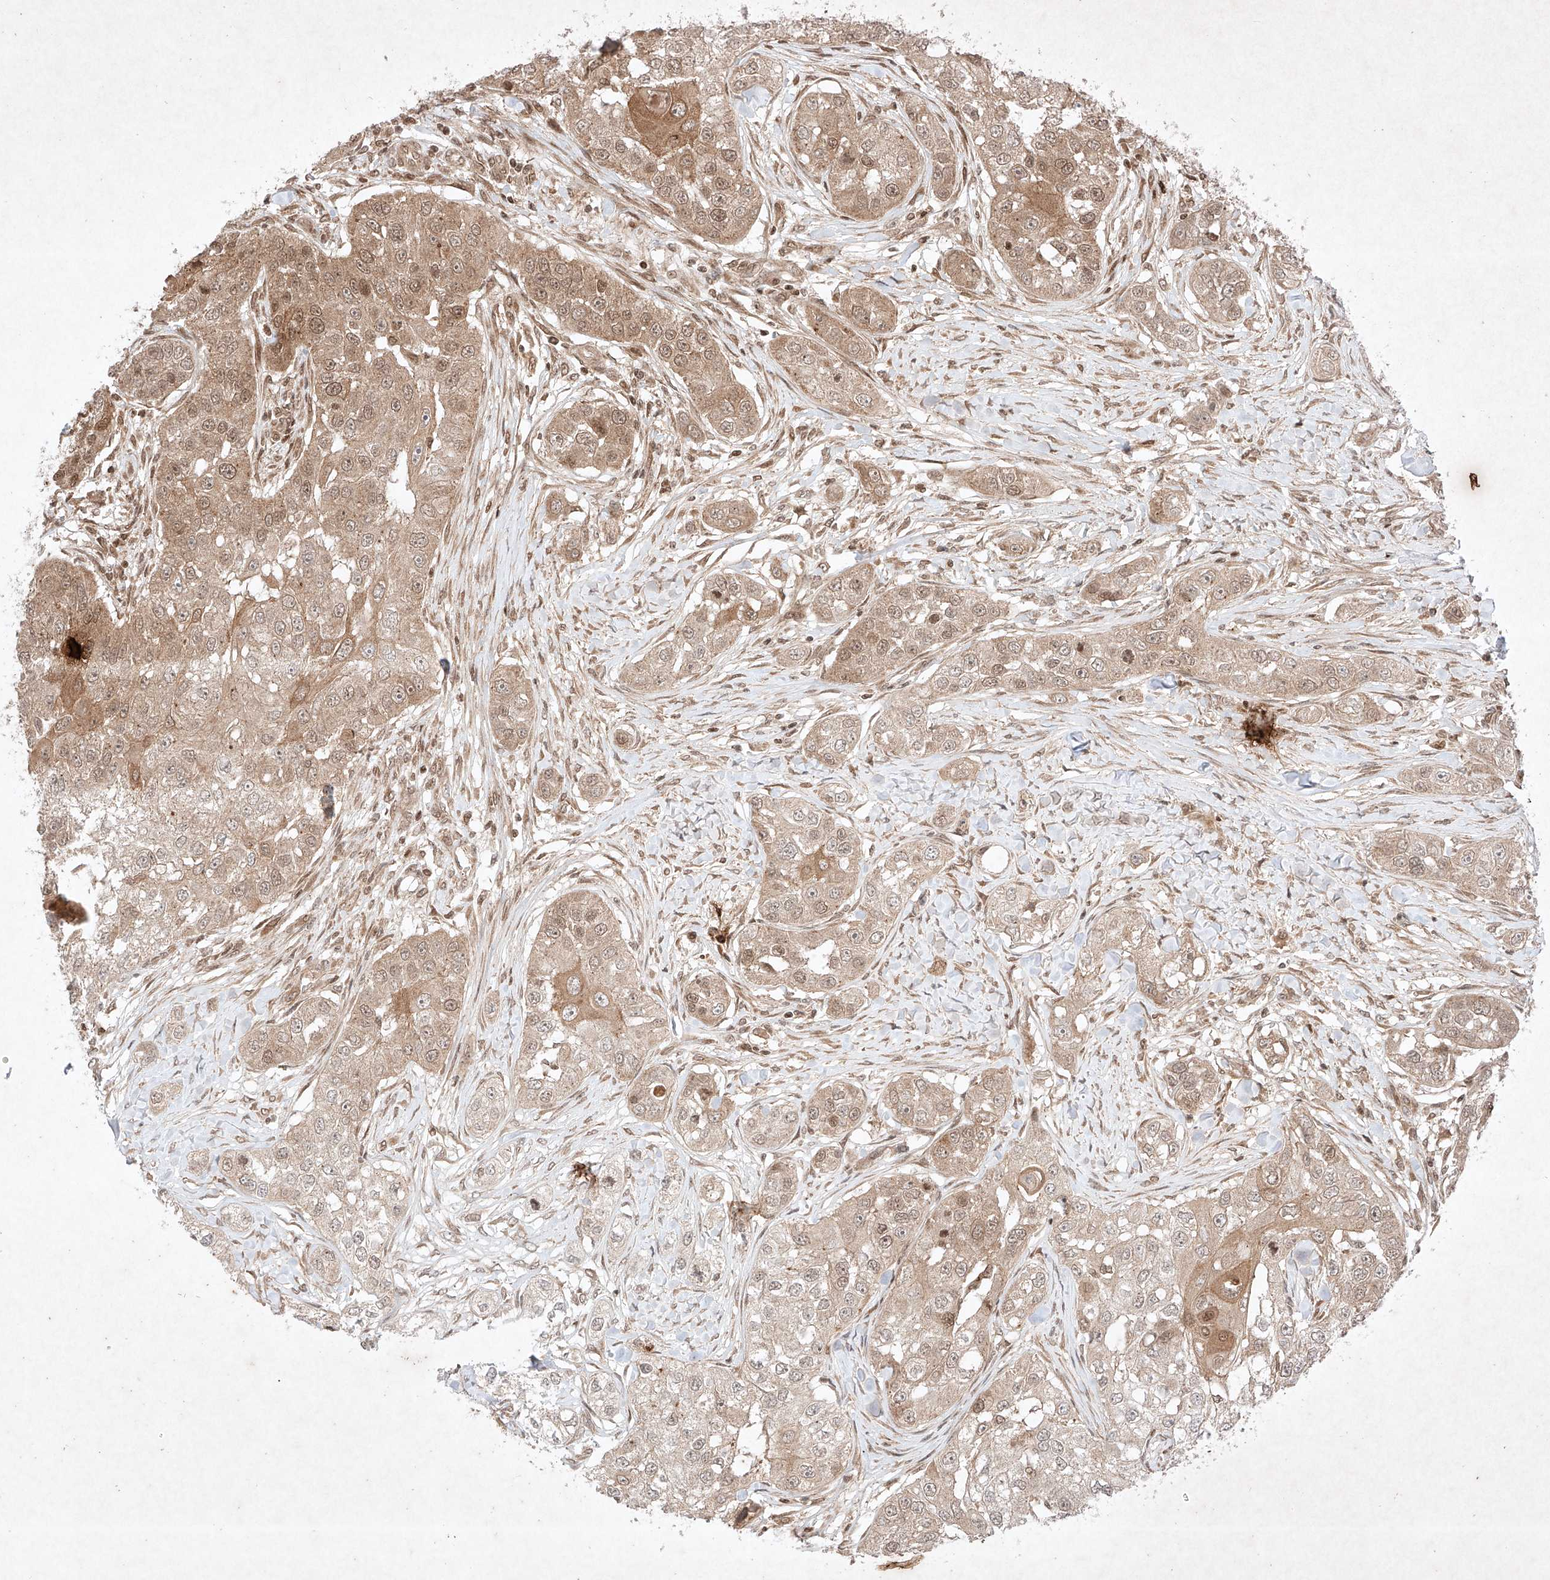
{"staining": {"intensity": "moderate", "quantity": "25%-75%", "location": "cytoplasmic/membranous,nuclear"}, "tissue": "head and neck cancer", "cell_type": "Tumor cells", "image_type": "cancer", "snomed": [{"axis": "morphology", "description": "Normal tissue, NOS"}, {"axis": "morphology", "description": "Squamous cell carcinoma, NOS"}, {"axis": "topography", "description": "Skeletal muscle"}, {"axis": "topography", "description": "Head-Neck"}], "caption": "Tumor cells demonstrate medium levels of moderate cytoplasmic/membranous and nuclear positivity in about 25%-75% of cells in human head and neck cancer (squamous cell carcinoma).", "gene": "RNF31", "patient": {"sex": "male", "age": 51}}